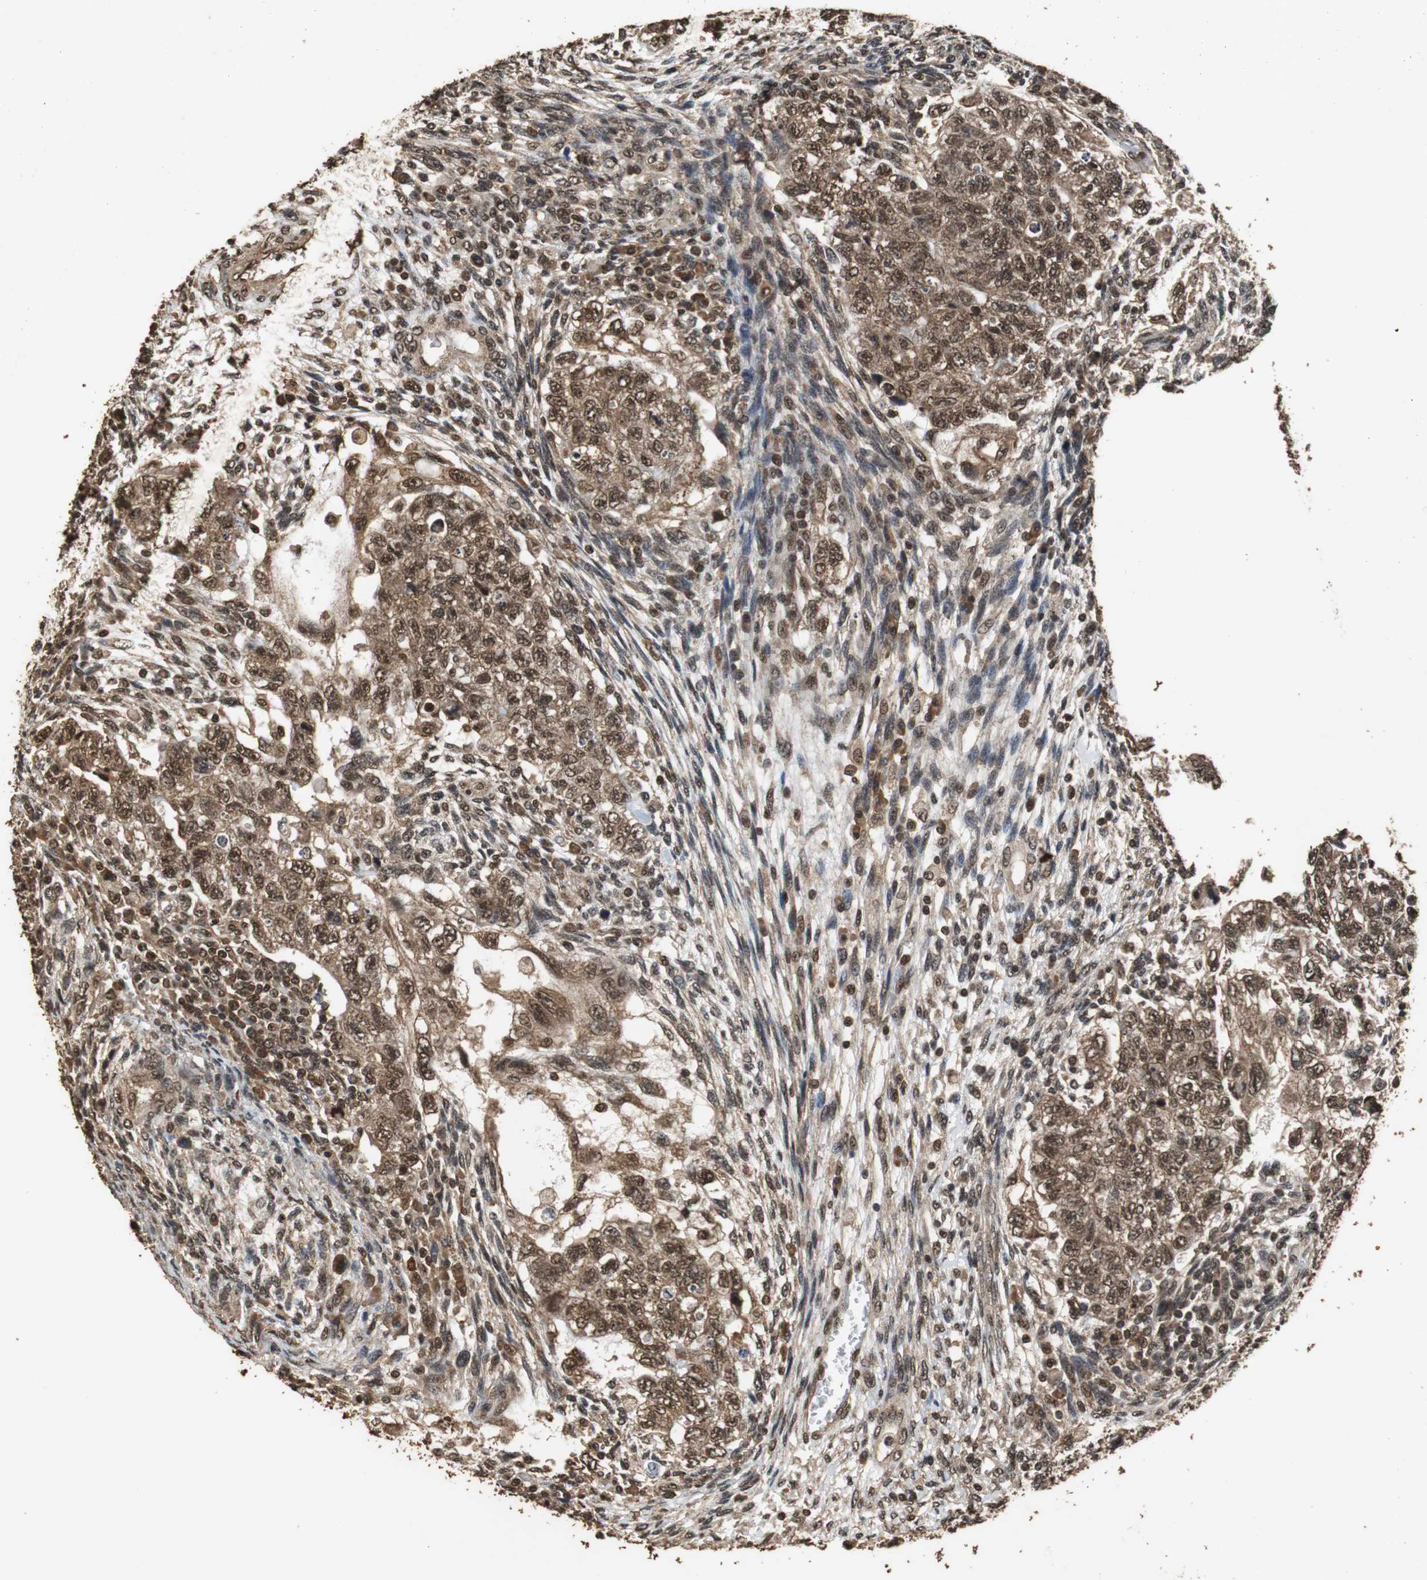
{"staining": {"intensity": "strong", "quantity": ">75%", "location": "cytoplasmic/membranous,nuclear"}, "tissue": "testis cancer", "cell_type": "Tumor cells", "image_type": "cancer", "snomed": [{"axis": "morphology", "description": "Normal tissue, NOS"}, {"axis": "morphology", "description": "Carcinoma, Embryonal, NOS"}, {"axis": "topography", "description": "Testis"}], "caption": "High-magnification brightfield microscopy of testis cancer (embryonal carcinoma) stained with DAB (3,3'-diaminobenzidine) (brown) and counterstained with hematoxylin (blue). tumor cells exhibit strong cytoplasmic/membranous and nuclear staining is identified in approximately>75% of cells. (DAB (3,3'-diaminobenzidine) IHC with brightfield microscopy, high magnification).", "gene": "ZNF18", "patient": {"sex": "male", "age": 36}}